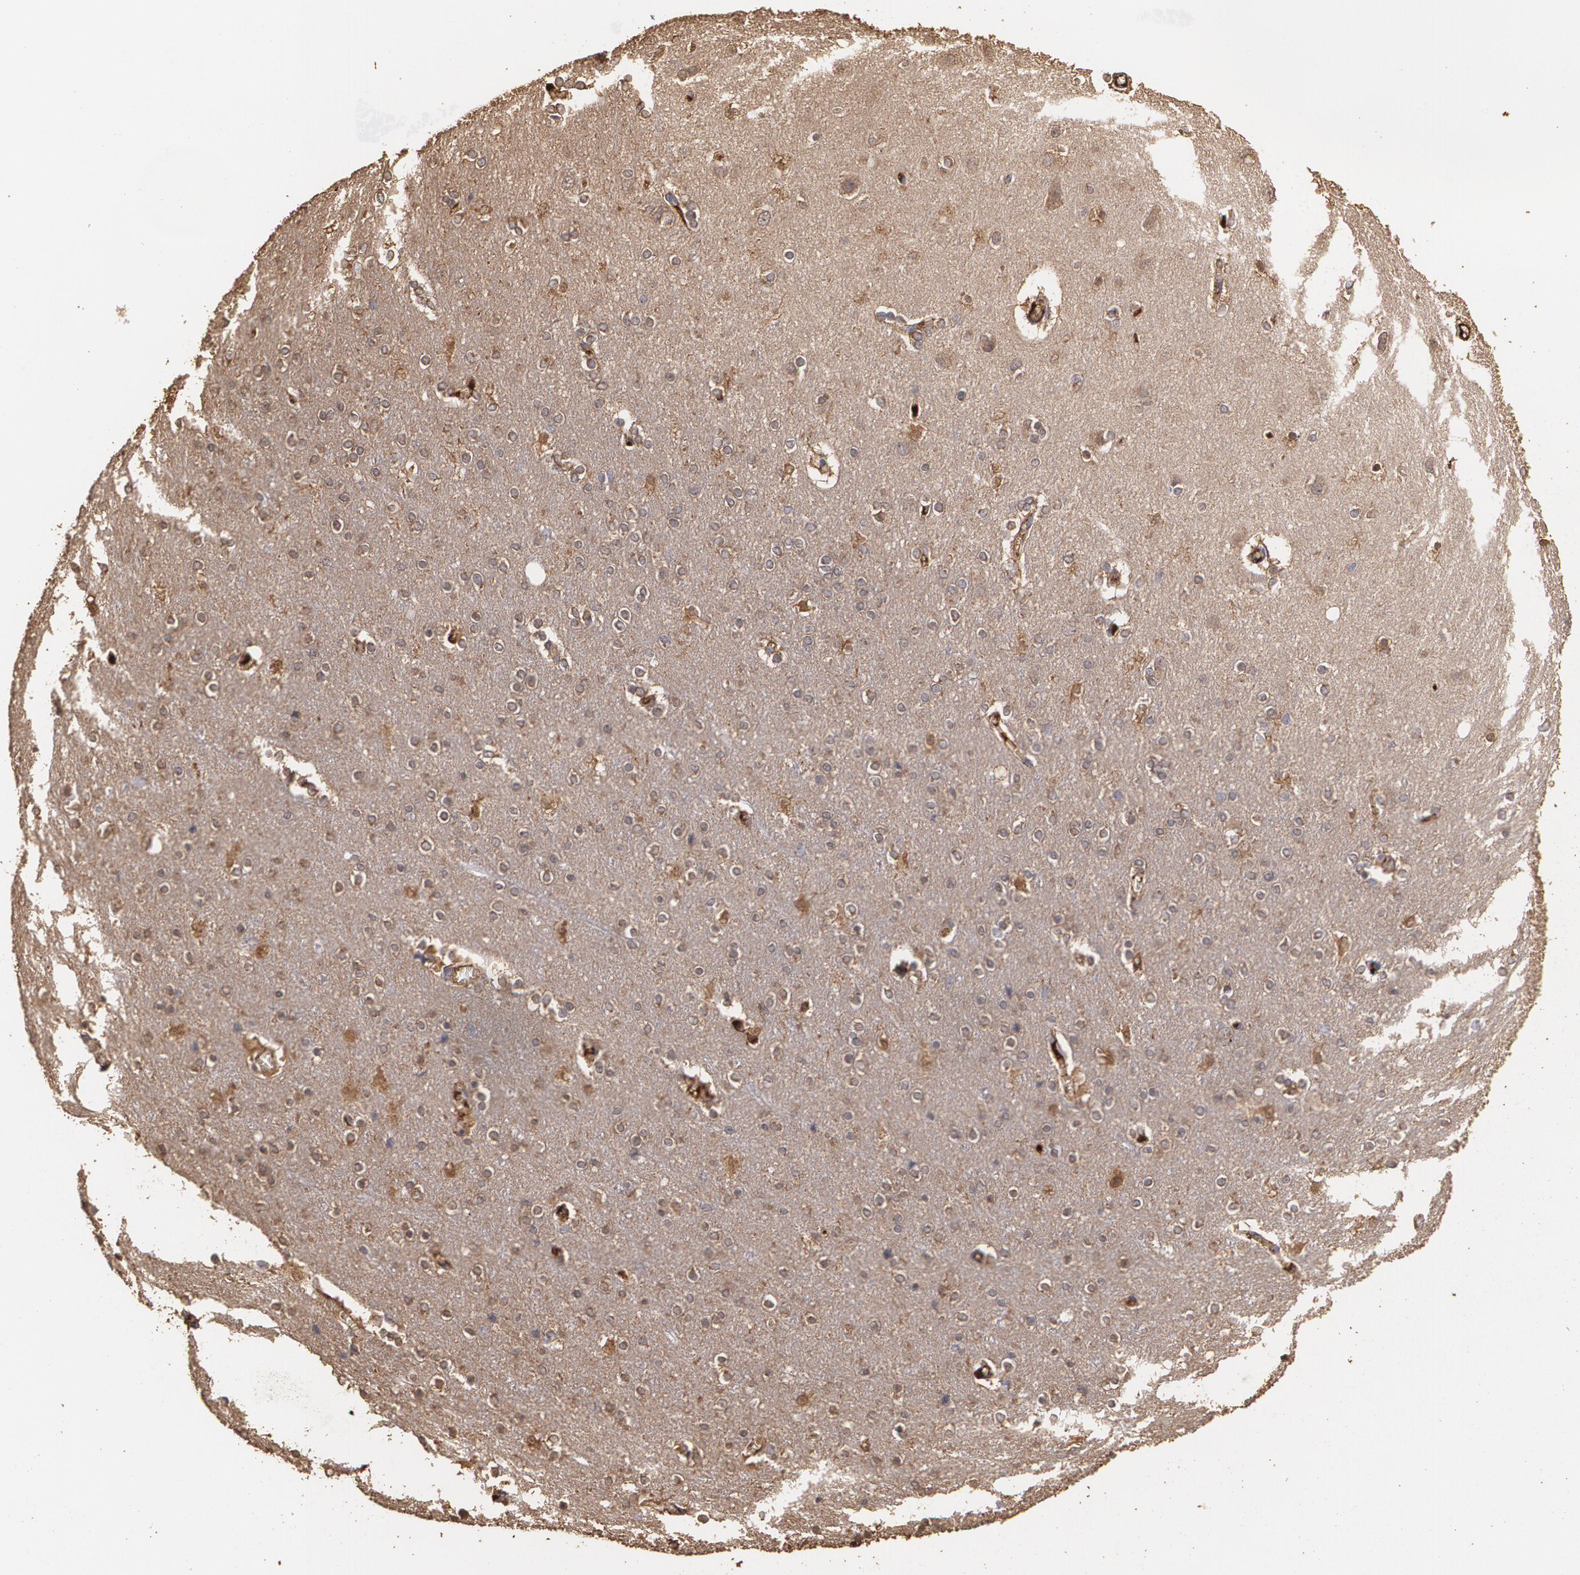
{"staining": {"intensity": "moderate", "quantity": ">75%", "location": "cytoplasmic/membranous"}, "tissue": "cerebral cortex", "cell_type": "Endothelial cells", "image_type": "normal", "snomed": [{"axis": "morphology", "description": "Normal tissue, NOS"}, {"axis": "topography", "description": "Cerebral cortex"}], "caption": "This photomicrograph demonstrates immunohistochemistry staining of benign human cerebral cortex, with medium moderate cytoplasmic/membranous positivity in approximately >75% of endothelial cells.", "gene": "PON1", "patient": {"sex": "female", "age": 54}}